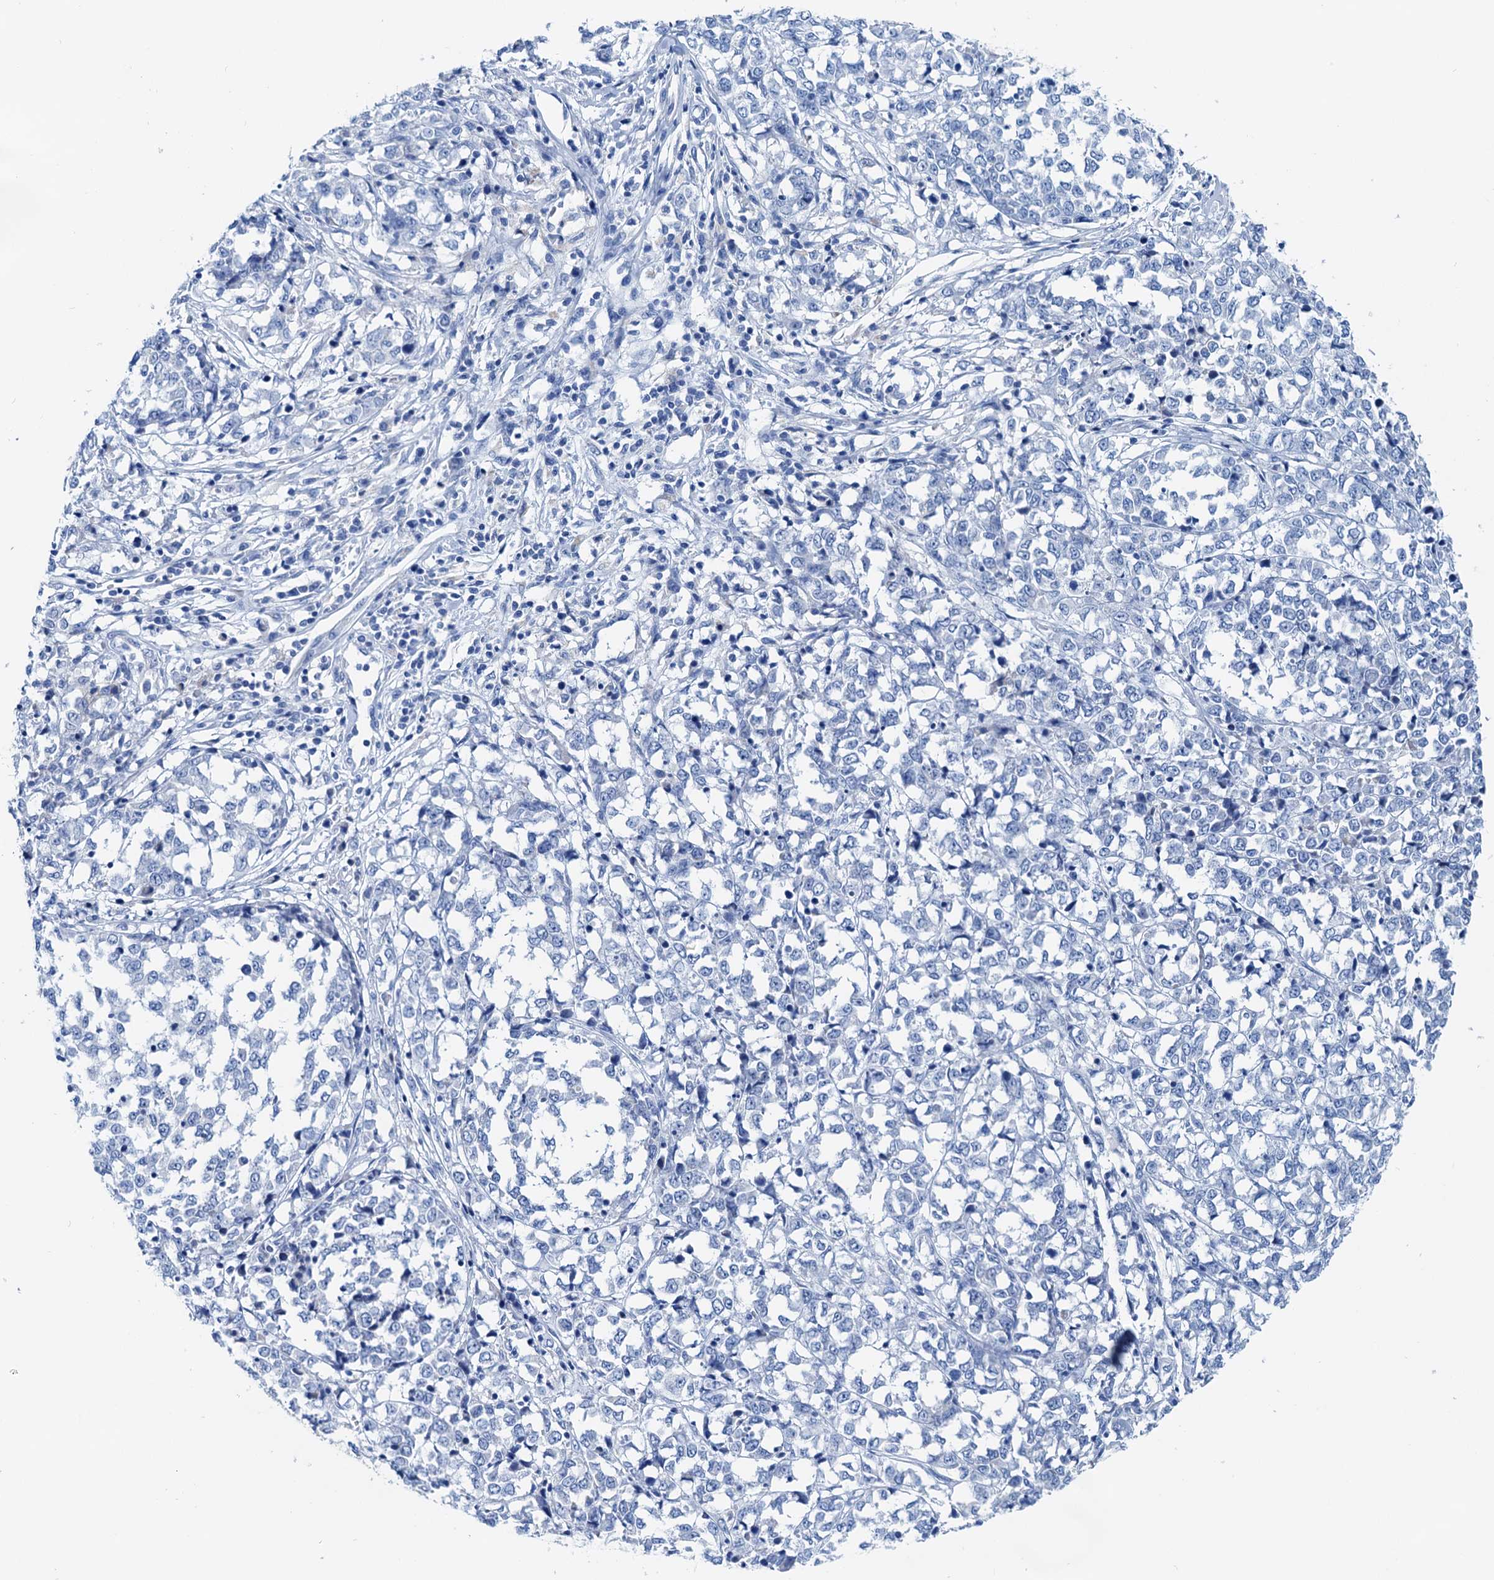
{"staining": {"intensity": "negative", "quantity": "none", "location": "none"}, "tissue": "melanoma", "cell_type": "Tumor cells", "image_type": "cancer", "snomed": [{"axis": "morphology", "description": "Malignant melanoma, NOS"}, {"axis": "topography", "description": "Skin"}], "caption": "There is no significant expression in tumor cells of malignant melanoma.", "gene": "KNDC1", "patient": {"sex": "female", "age": 72}}